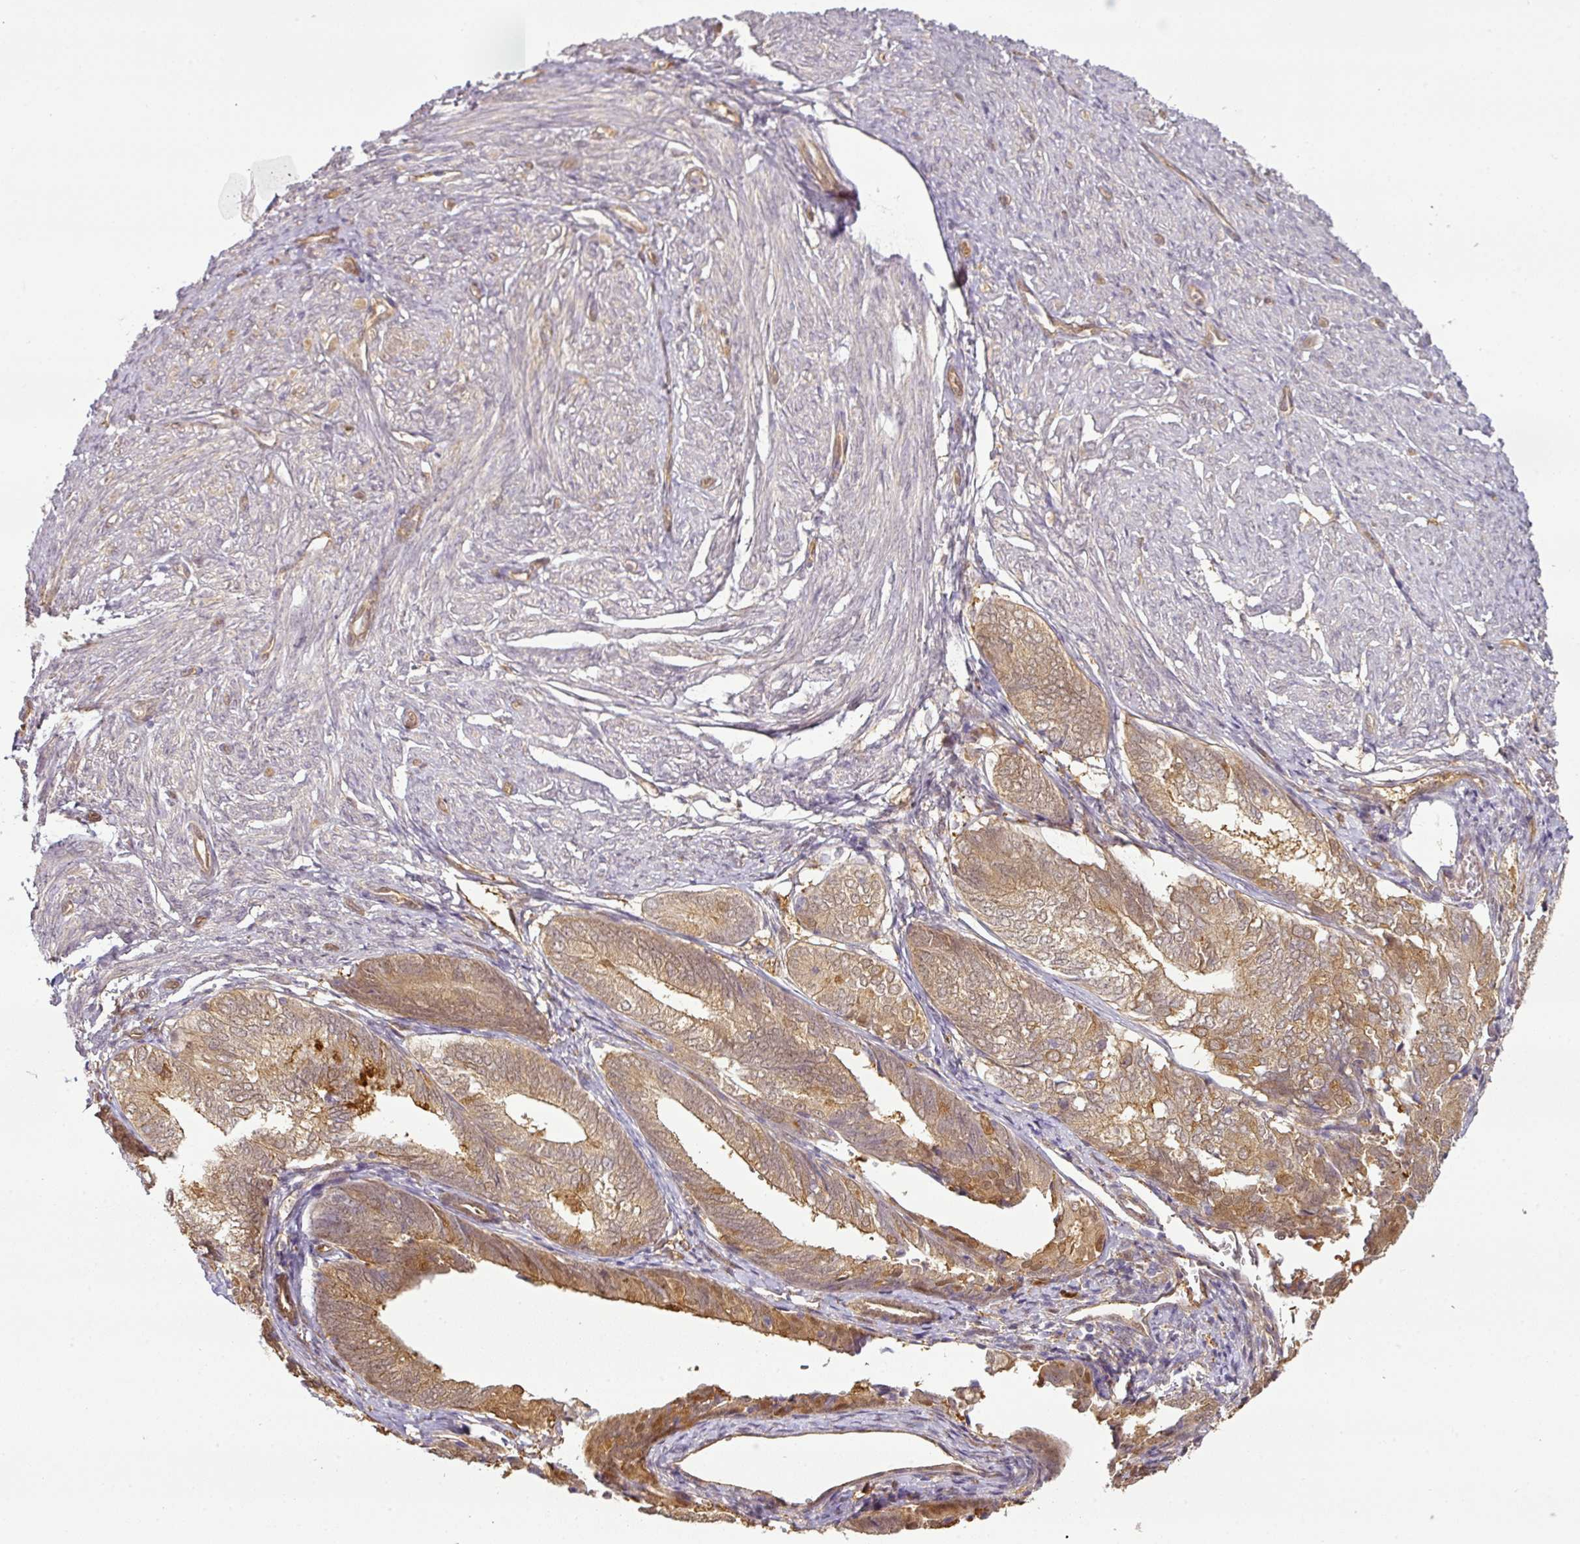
{"staining": {"intensity": "moderate", "quantity": ">75%", "location": "cytoplasmic/membranous"}, "tissue": "endometrial cancer", "cell_type": "Tumor cells", "image_type": "cancer", "snomed": [{"axis": "morphology", "description": "Adenocarcinoma, NOS"}, {"axis": "topography", "description": "Endometrium"}], "caption": "Approximately >75% of tumor cells in adenocarcinoma (endometrial) exhibit moderate cytoplasmic/membranous protein expression as visualized by brown immunohistochemical staining.", "gene": "ANKRD18A", "patient": {"sex": "female", "age": 87}}